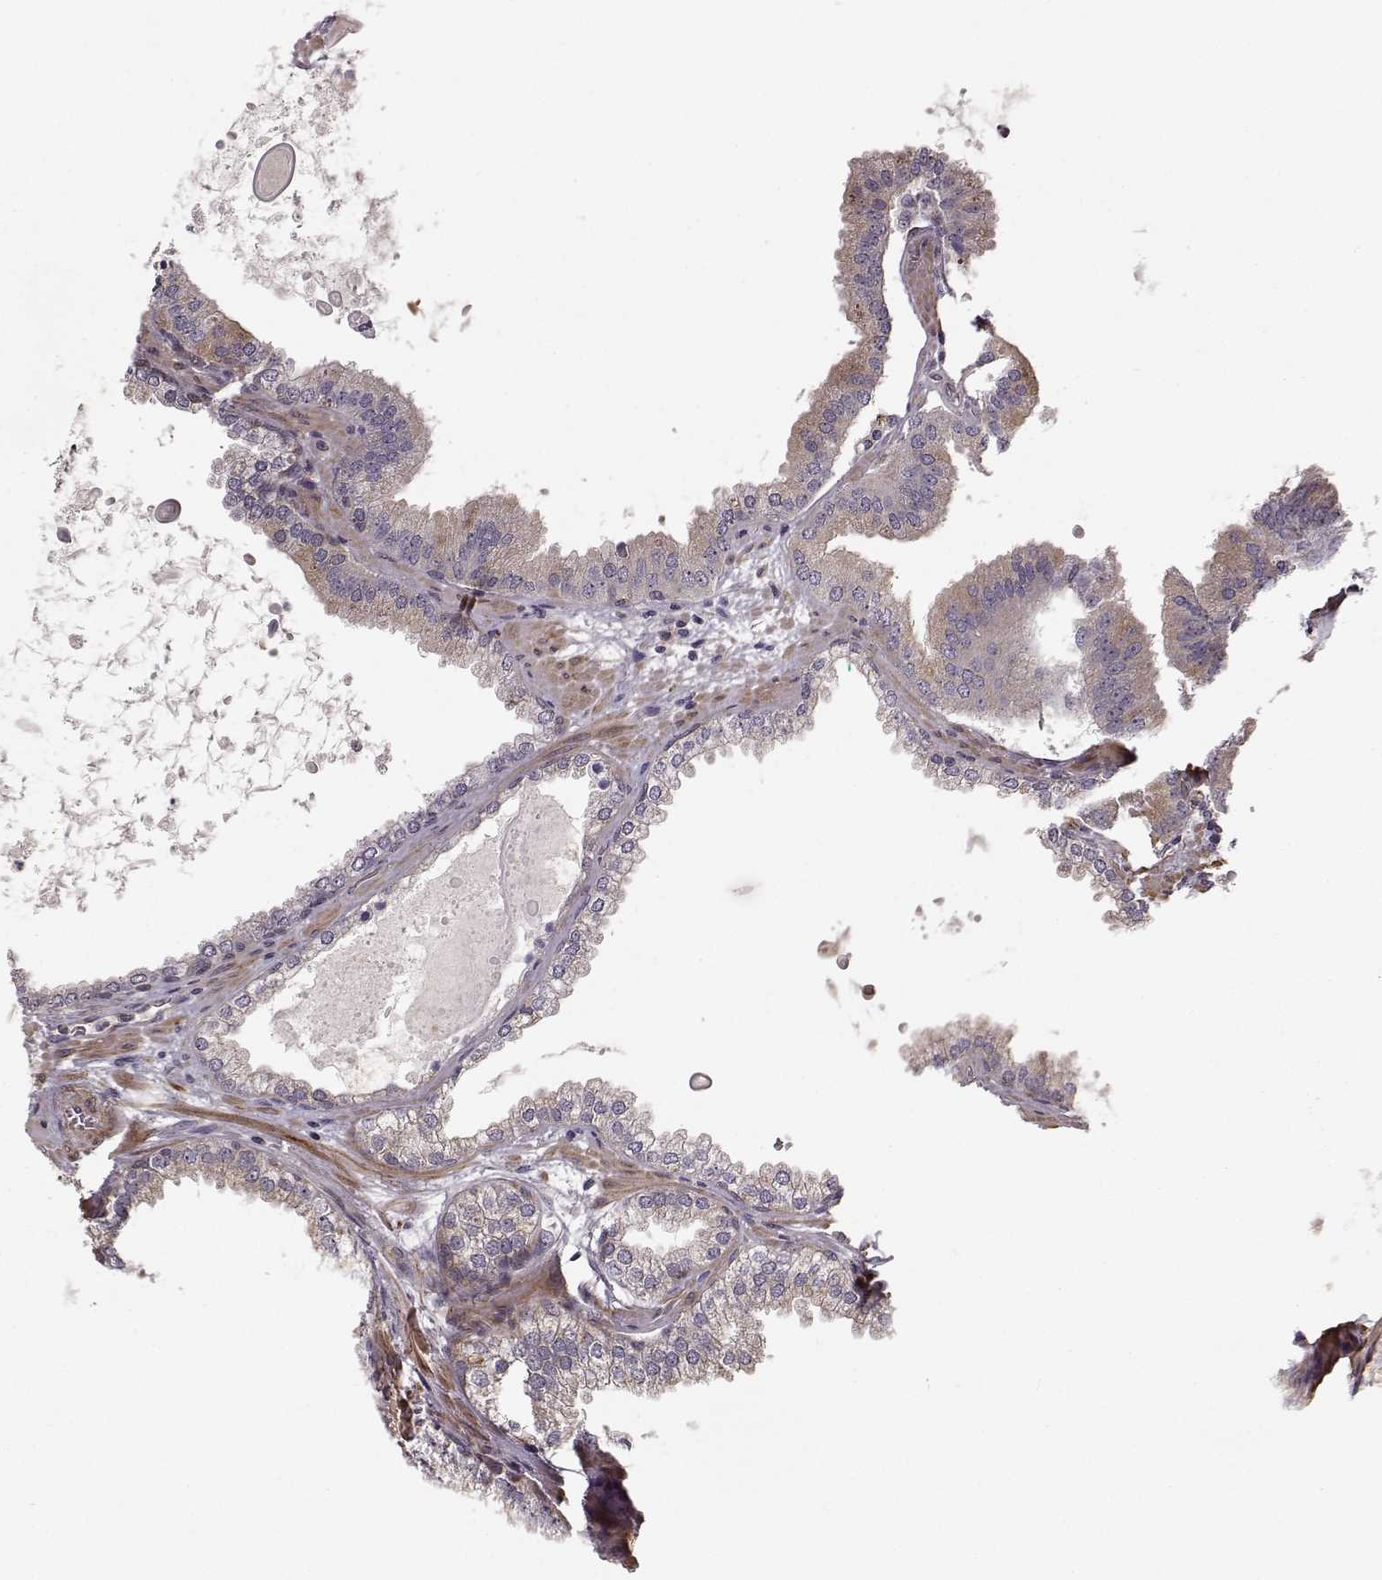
{"staining": {"intensity": "moderate", "quantity": "25%-75%", "location": "cytoplasmic/membranous"}, "tissue": "prostate cancer", "cell_type": "Tumor cells", "image_type": "cancer", "snomed": [{"axis": "morphology", "description": "Normal tissue, NOS"}, {"axis": "morphology", "description": "Adenocarcinoma, High grade"}, {"axis": "topography", "description": "Prostate"}], "caption": "Tumor cells display medium levels of moderate cytoplasmic/membranous positivity in approximately 25%-75% of cells in prostate cancer (high-grade adenocarcinoma).", "gene": "MTR", "patient": {"sex": "male", "age": 83}}